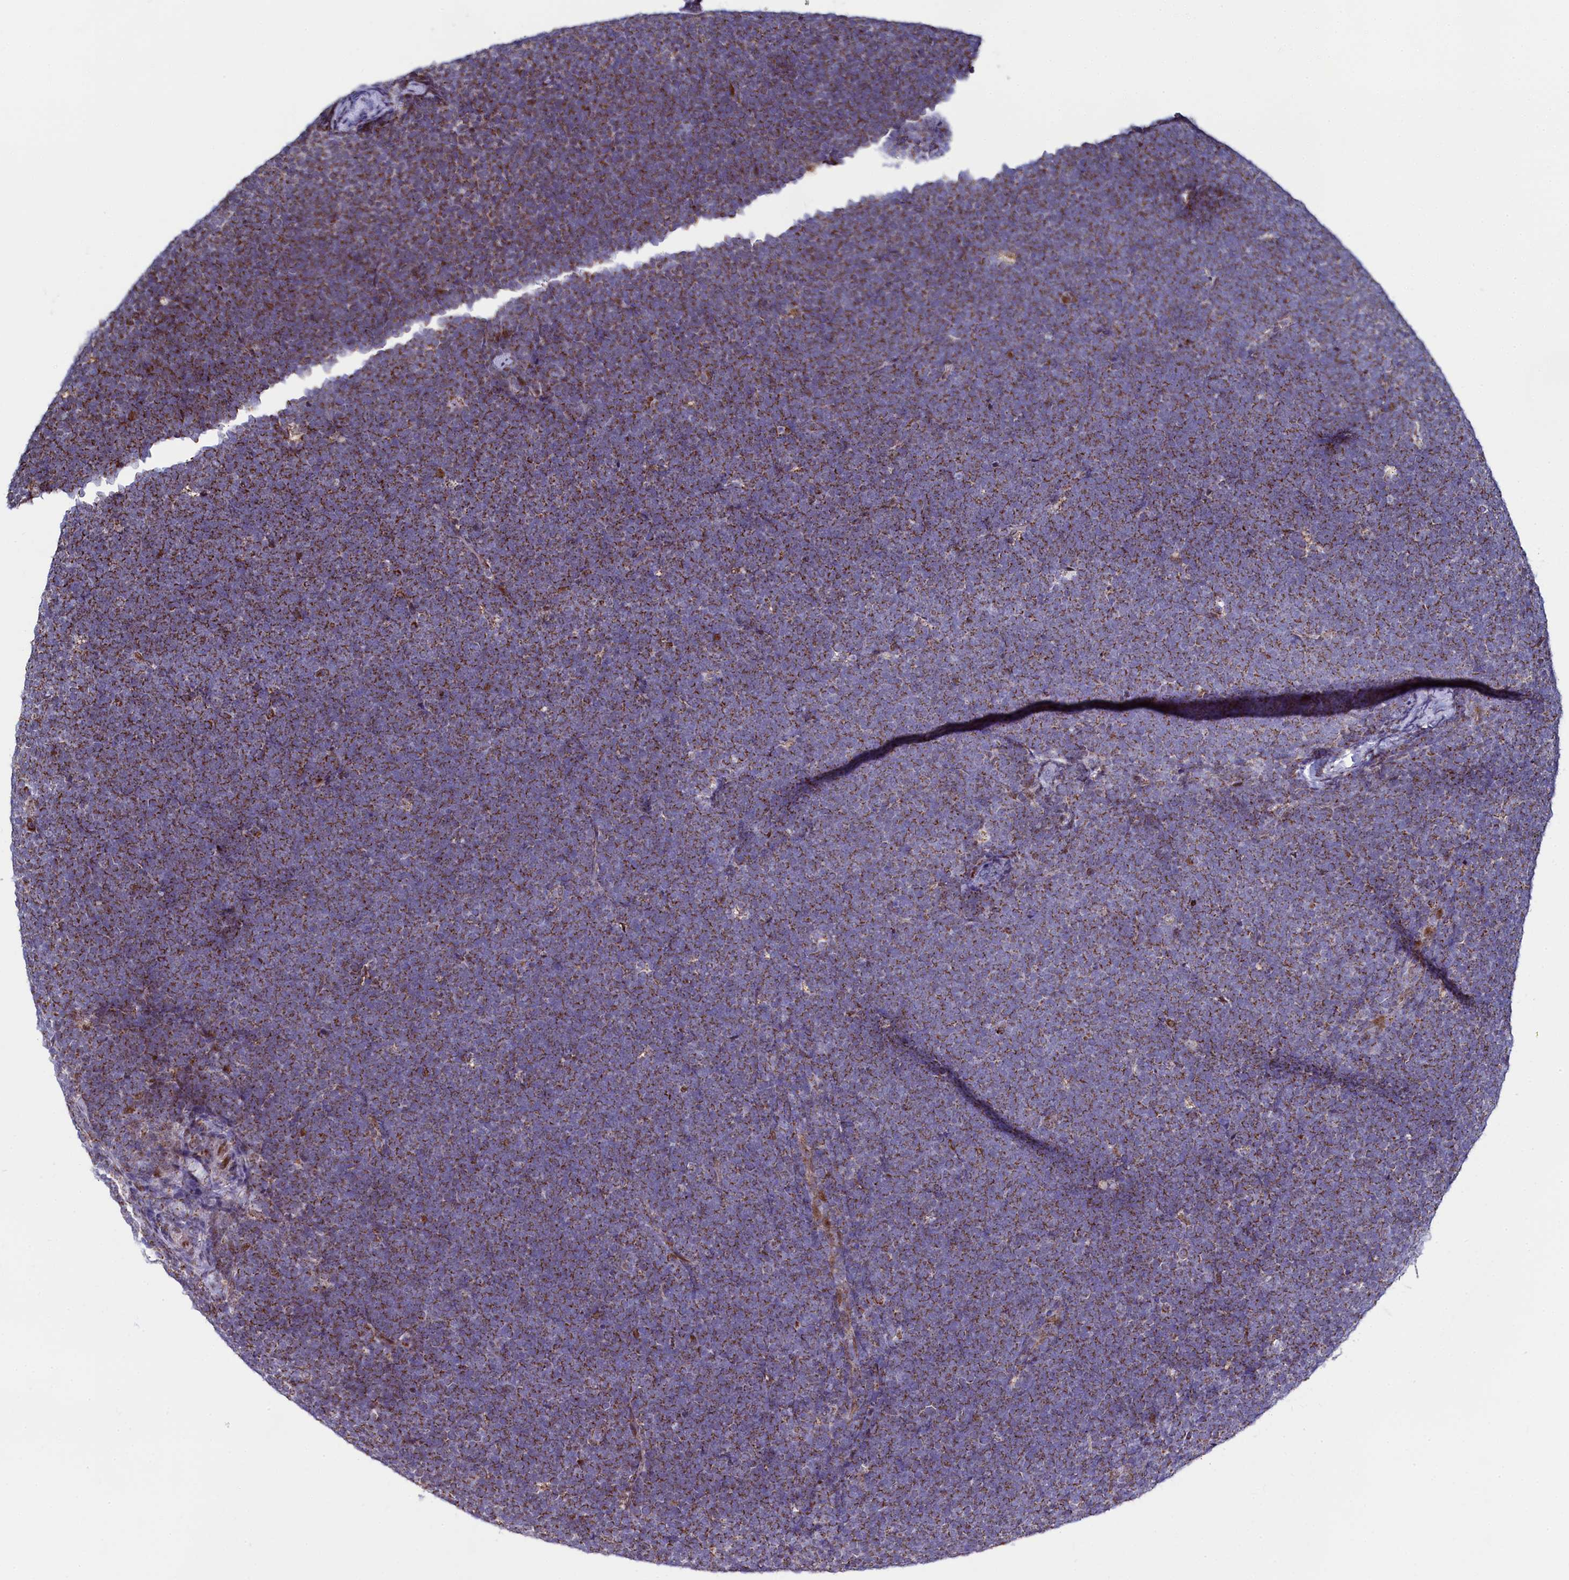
{"staining": {"intensity": "moderate", "quantity": "25%-75%", "location": "cytoplasmic/membranous"}, "tissue": "lymphoma", "cell_type": "Tumor cells", "image_type": "cancer", "snomed": [{"axis": "morphology", "description": "Malignant lymphoma, non-Hodgkin's type, High grade"}, {"axis": "topography", "description": "Lymph node"}], "caption": "This histopathology image demonstrates high-grade malignant lymphoma, non-Hodgkin's type stained with IHC to label a protein in brown. The cytoplasmic/membranous of tumor cells show moderate positivity for the protein. Nuclei are counter-stained blue.", "gene": "HDGFL3", "patient": {"sex": "male", "age": 13}}